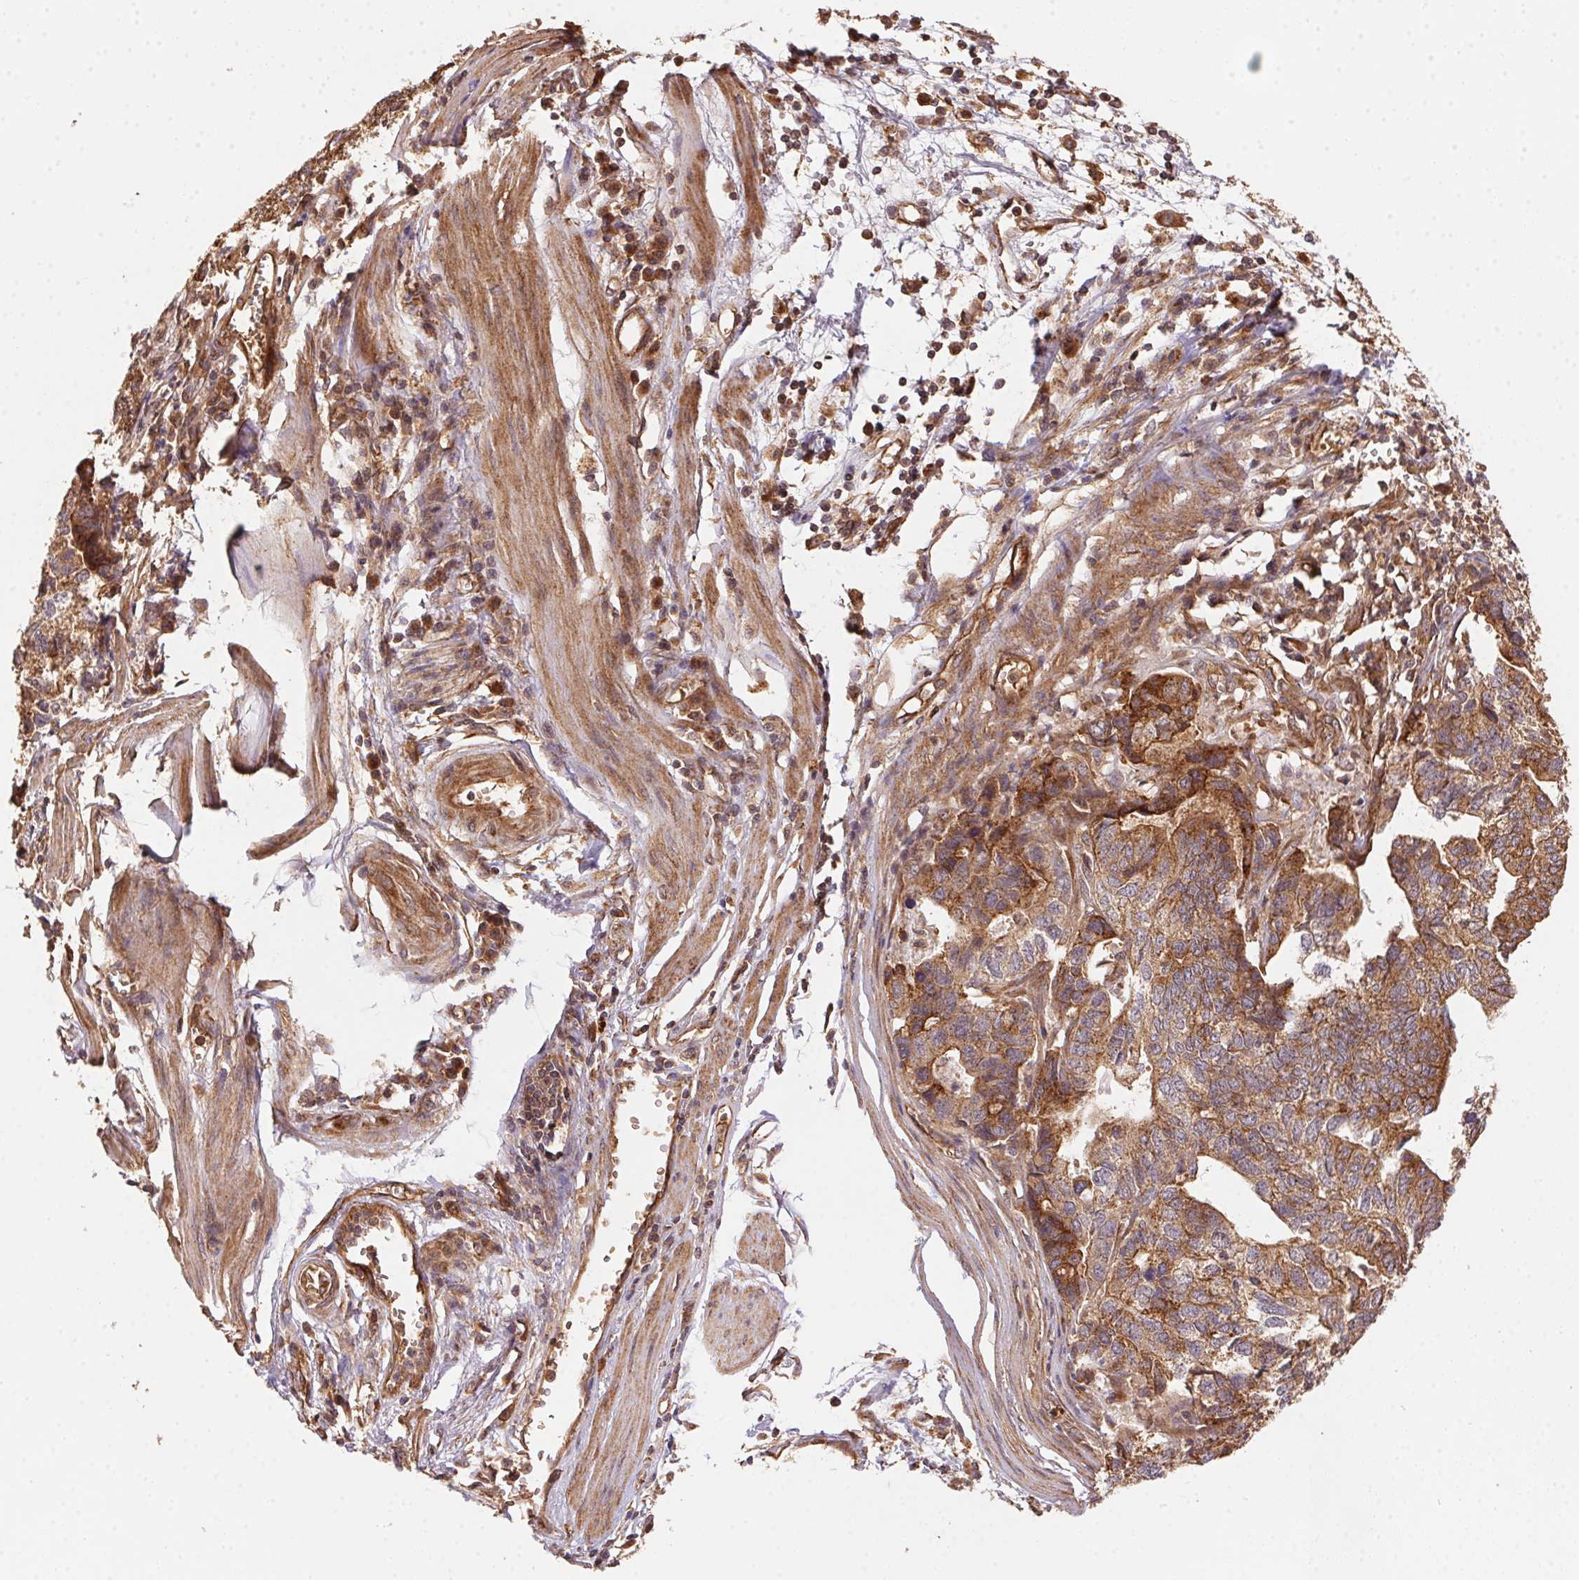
{"staining": {"intensity": "moderate", "quantity": ">75%", "location": "cytoplasmic/membranous"}, "tissue": "stomach cancer", "cell_type": "Tumor cells", "image_type": "cancer", "snomed": [{"axis": "morphology", "description": "Adenocarcinoma, NOS"}, {"axis": "topography", "description": "Stomach, upper"}], "caption": "Stomach cancer (adenocarcinoma) stained with IHC displays moderate cytoplasmic/membranous staining in about >75% of tumor cells.", "gene": "USE1", "patient": {"sex": "female", "age": 67}}